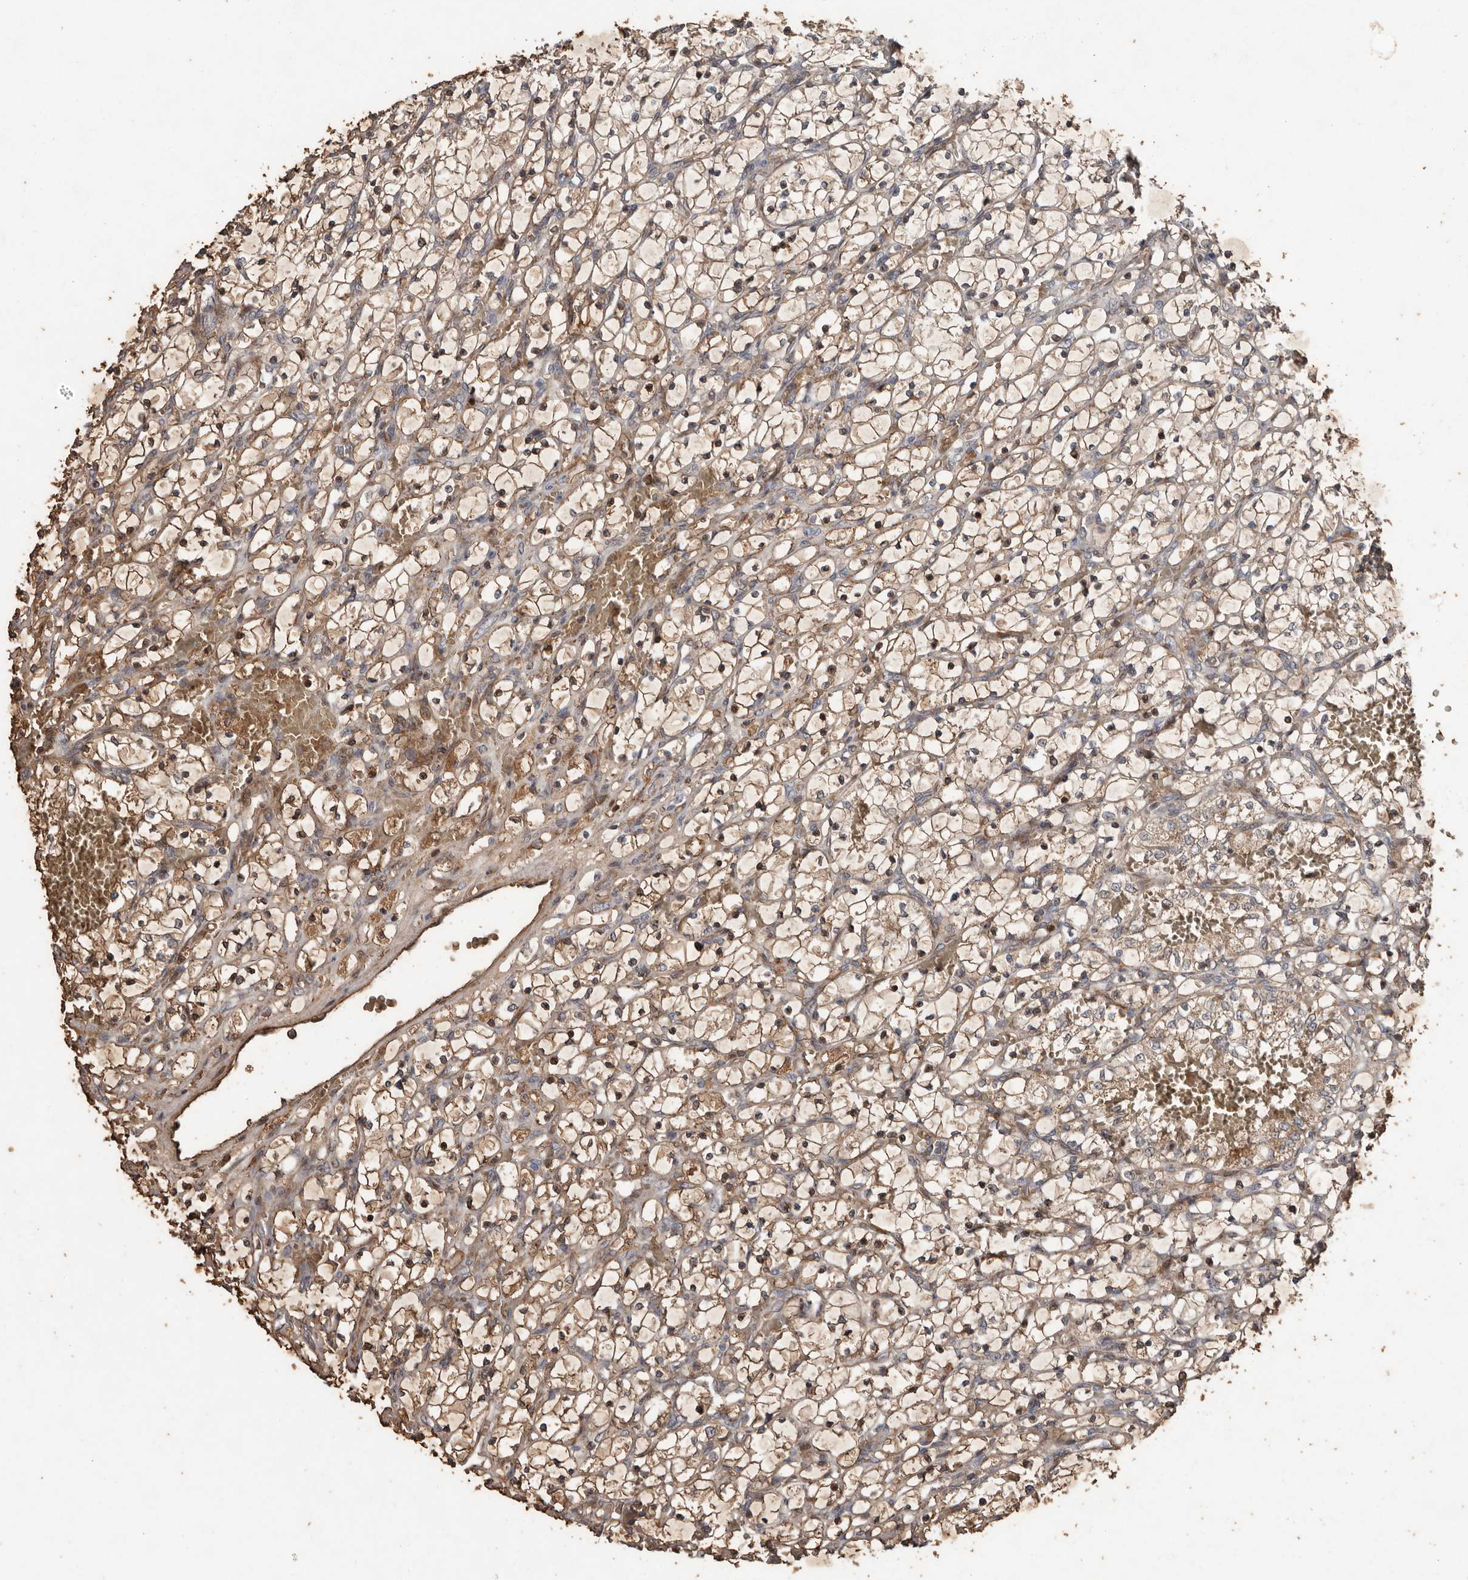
{"staining": {"intensity": "moderate", "quantity": ">75%", "location": "cytoplasmic/membranous"}, "tissue": "renal cancer", "cell_type": "Tumor cells", "image_type": "cancer", "snomed": [{"axis": "morphology", "description": "Adenocarcinoma, NOS"}, {"axis": "topography", "description": "Kidney"}], "caption": "Moderate cytoplasmic/membranous expression for a protein is present in approximately >75% of tumor cells of renal cancer (adenocarcinoma) using IHC.", "gene": "RANBP17", "patient": {"sex": "female", "age": 69}}